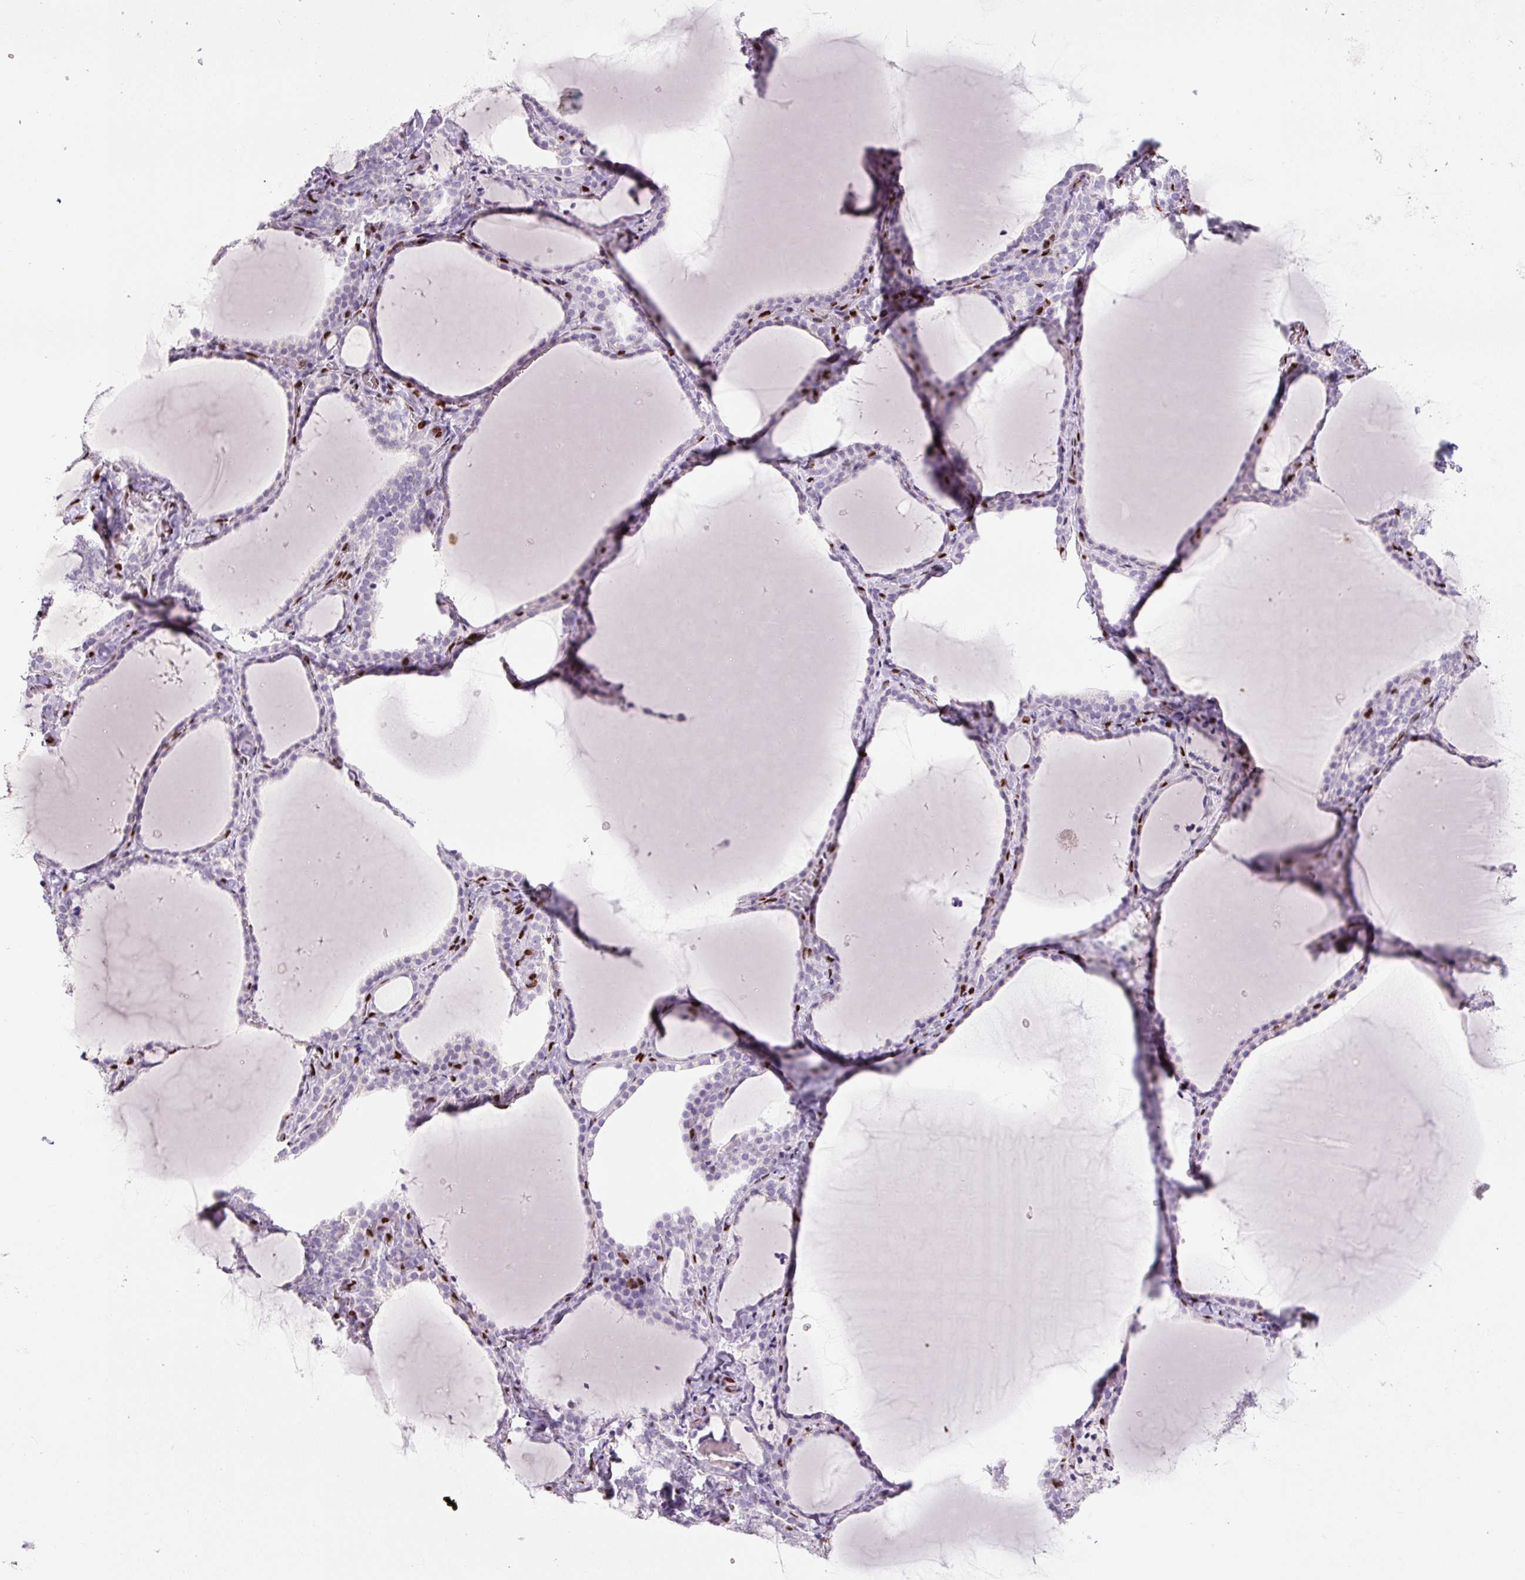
{"staining": {"intensity": "negative", "quantity": "none", "location": "none"}, "tissue": "thyroid gland", "cell_type": "Glandular cells", "image_type": "normal", "snomed": [{"axis": "morphology", "description": "Normal tissue, NOS"}, {"axis": "topography", "description": "Thyroid gland"}], "caption": "Immunohistochemical staining of unremarkable thyroid gland demonstrates no significant positivity in glandular cells. (DAB (3,3'-diaminobenzidine) immunohistochemistry (IHC) visualized using brightfield microscopy, high magnification).", "gene": "ZEB1", "patient": {"sex": "female", "age": 22}}